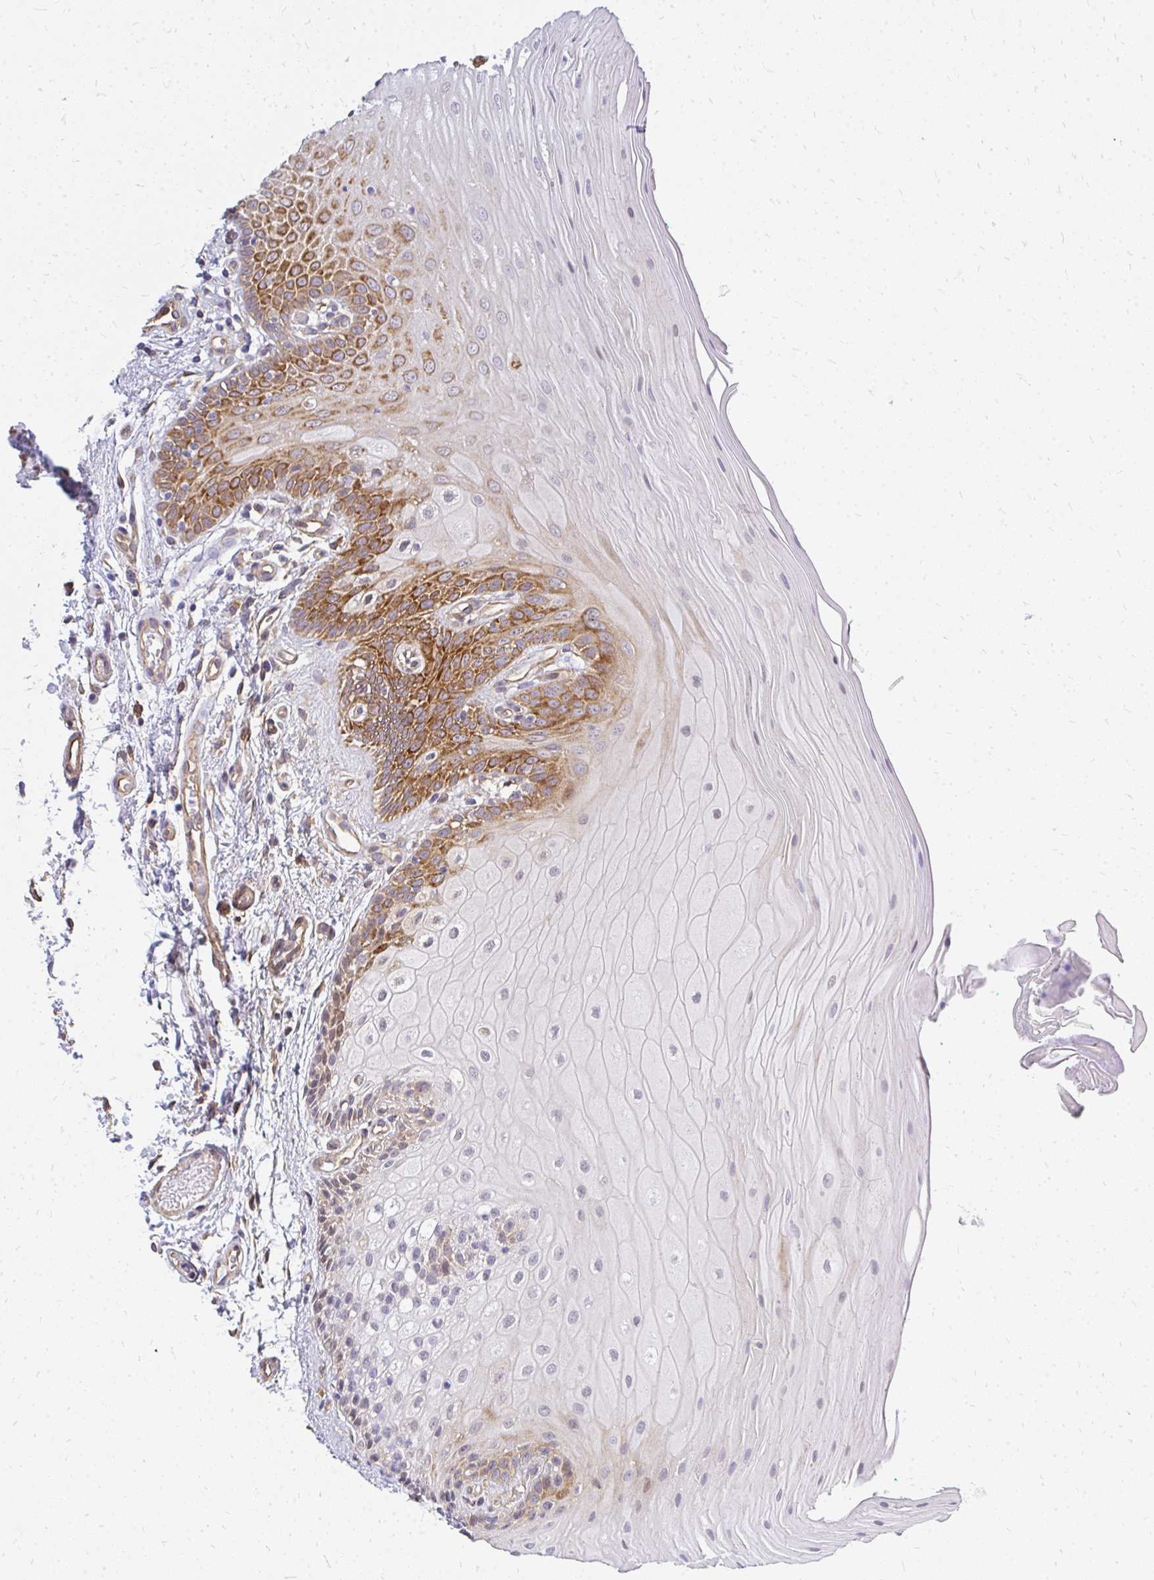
{"staining": {"intensity": "strong", "quantity": "25%-75%", "location": "cytoplasmic/membranous"}, "tissue": "oral mucosa", "cell_type": "Squamous epithelial cells", "image_type": "normal", "snomed": [{"axis": "morphology", "description": "Normal tissue, NOS"}, {"axis": "topography", "description": "Oral tissue"}, {"axis": "topography", "description": "Tounge, NOS"}, {"axis": "topography", "description": "Head-Neck"}], "caption": "Oral mucosa stained with DAB (3,3'-diaminobenzidine) IHC reveals high levels of strong cytoplasmic/membranous expression in about 25%-75% of squamous epithelial cells. (brown staining indicates protein expression, while blue staining denotes nuclei).", "gene": "ENSG00000258472", "patient": {"sex": "female", "age": 84}}